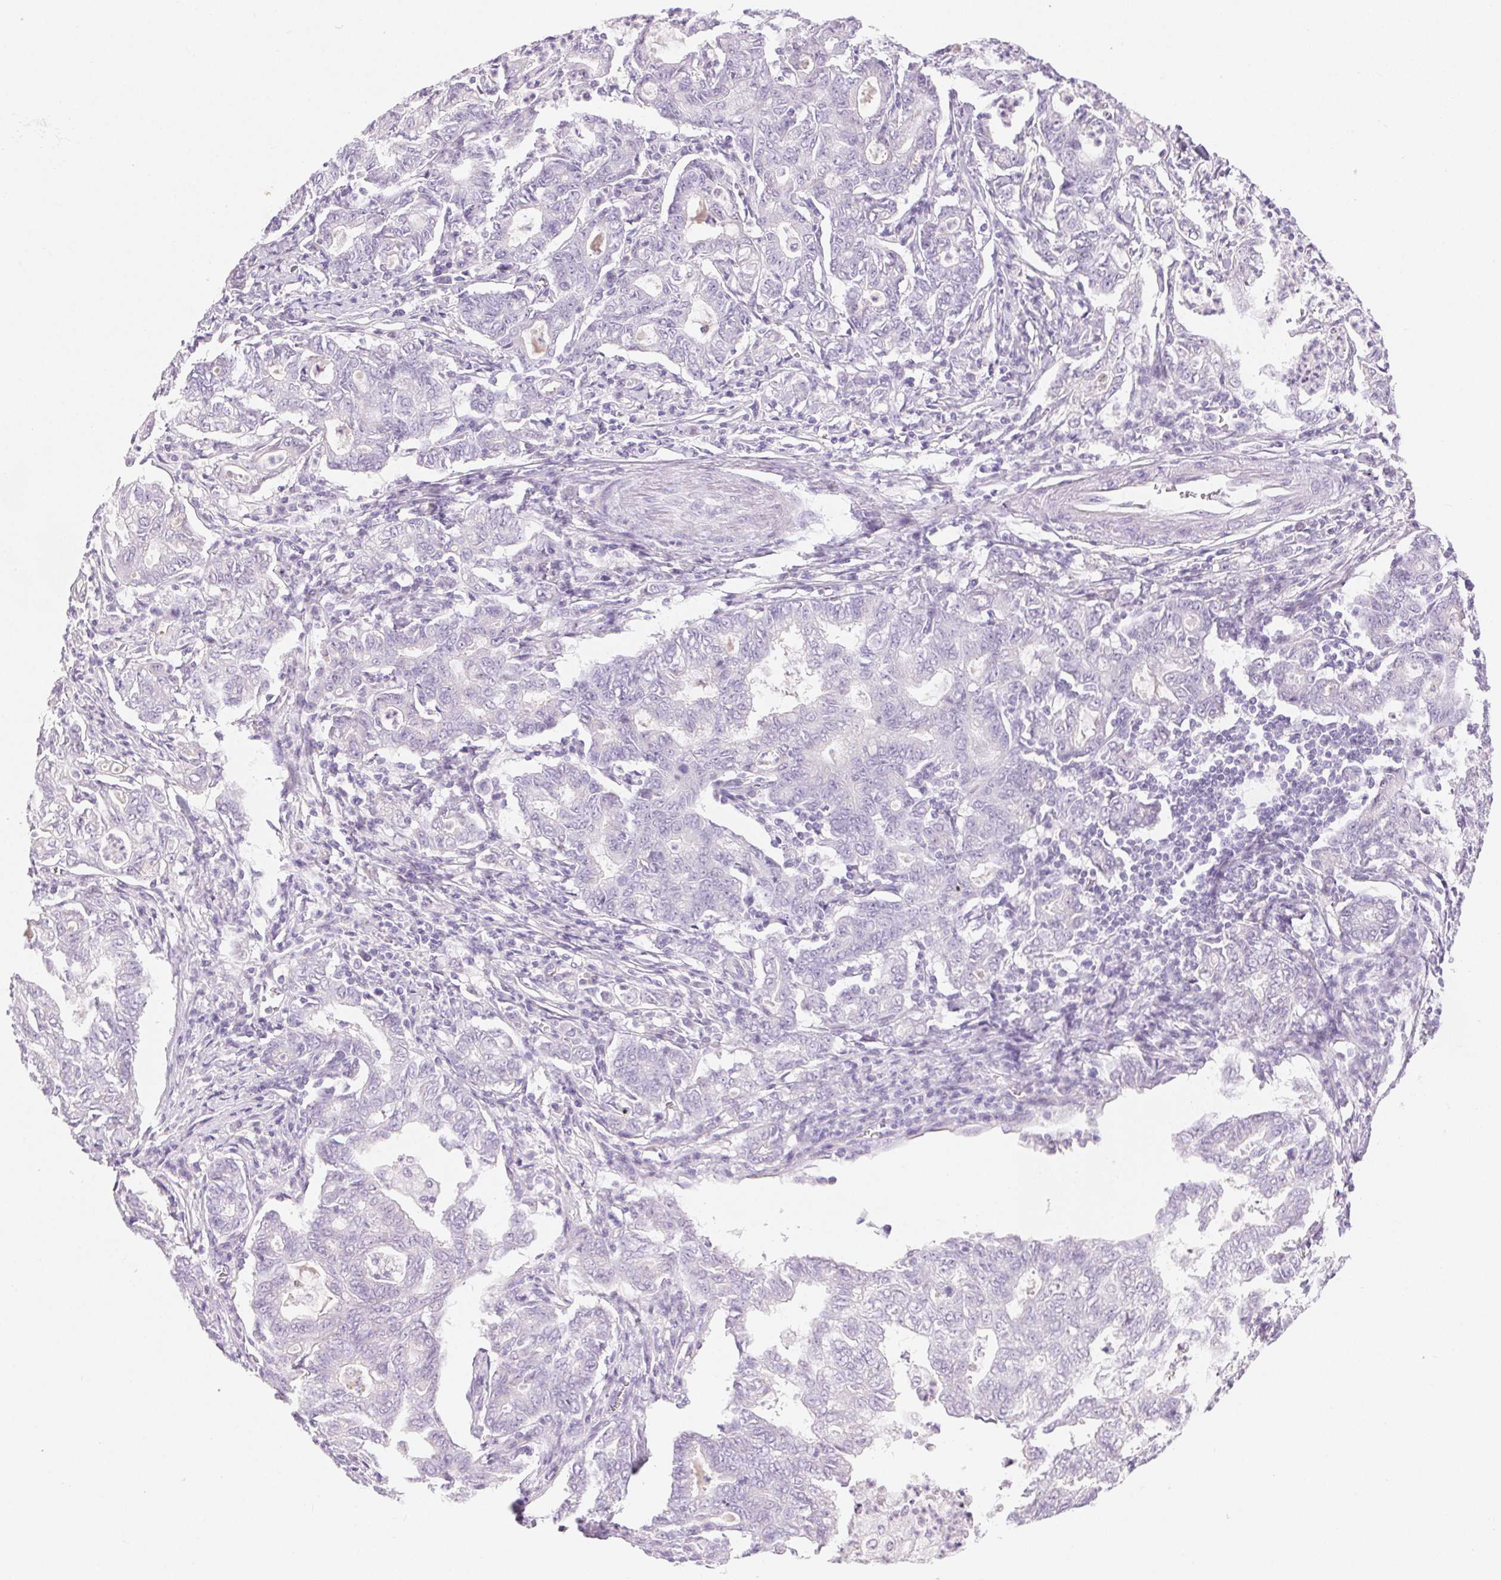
{"staining": {"intensity": "negative", "quantity": "none", "location": "none"}, "tissue": "stomach cancer", "cell_type": "Tumor cells", "image_type": "cancer", "snomed": [{"axis": "morphology", "description": "Adenocarcinoma, NOS"}, {"axis": "topography", "description": "Stomach, upper"}], "caption": "This is an IHC image of adenocarcinoma (stomach). There is no staining in tumor cells.", "gene": "CLDN16", "patient": {"sex": "female", "age": 79}}